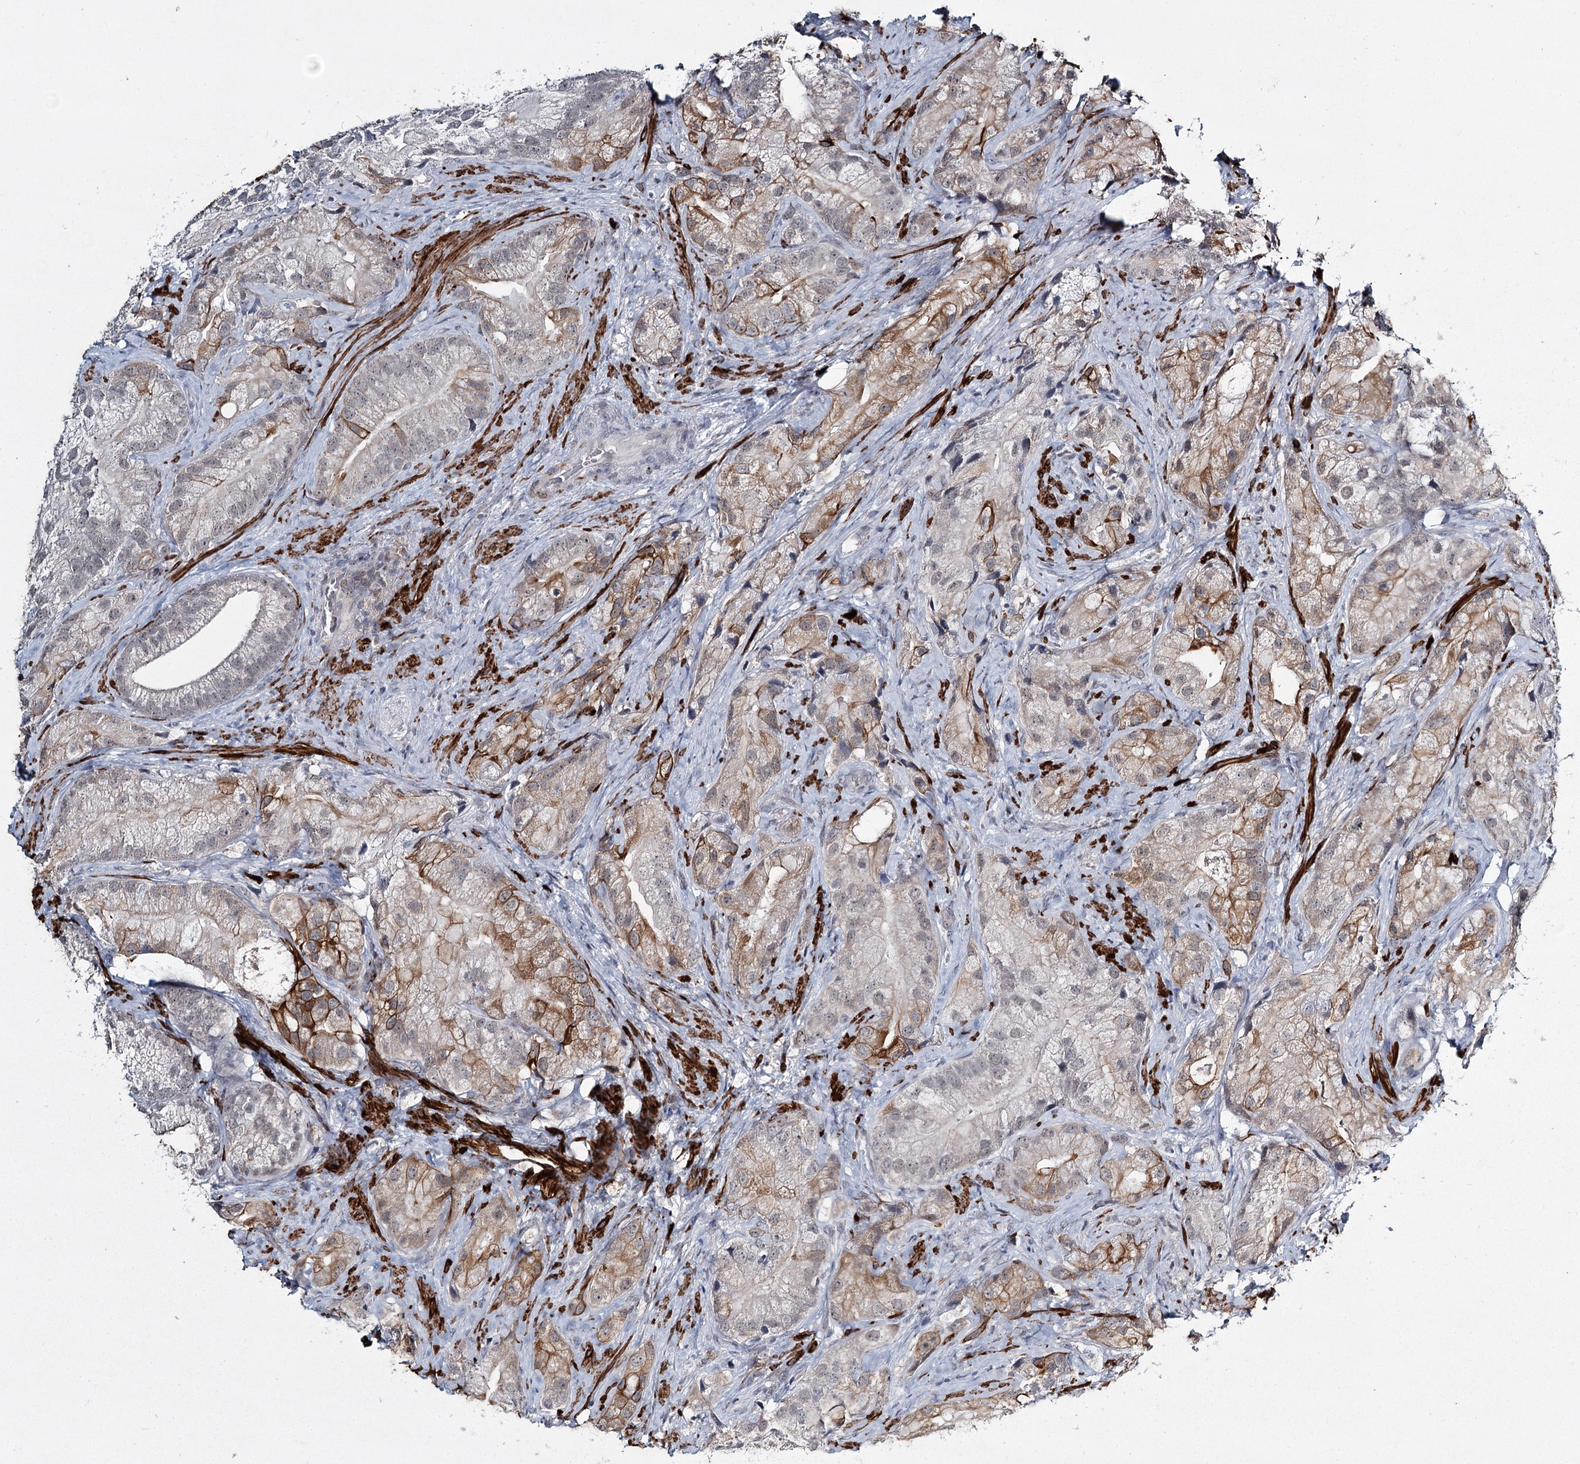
{"staining": {"intensity": "moderate", "quantity": "<25%", "location": "cytoplasmic/membranous"}, "tissue": "prostate cancer", "cell_type": "Tumor cells", "image_type": "cancer", "snomed": [{"axis": "morphology", "description": "Adenocarcinoma, Low grade"}, {"axis": "topography", "description": "Prostate"}], "caption": "An immunohistochemistry photomicrograph of tumor tissue is shown. Protein staining in brown highlights moderate cytoplasmic/membranous positivity in low-grade adenocarcinoma (prostate) within tumor cells.", "gene": "TMEM70", "patient": {"sex": "male", "age": 71}}